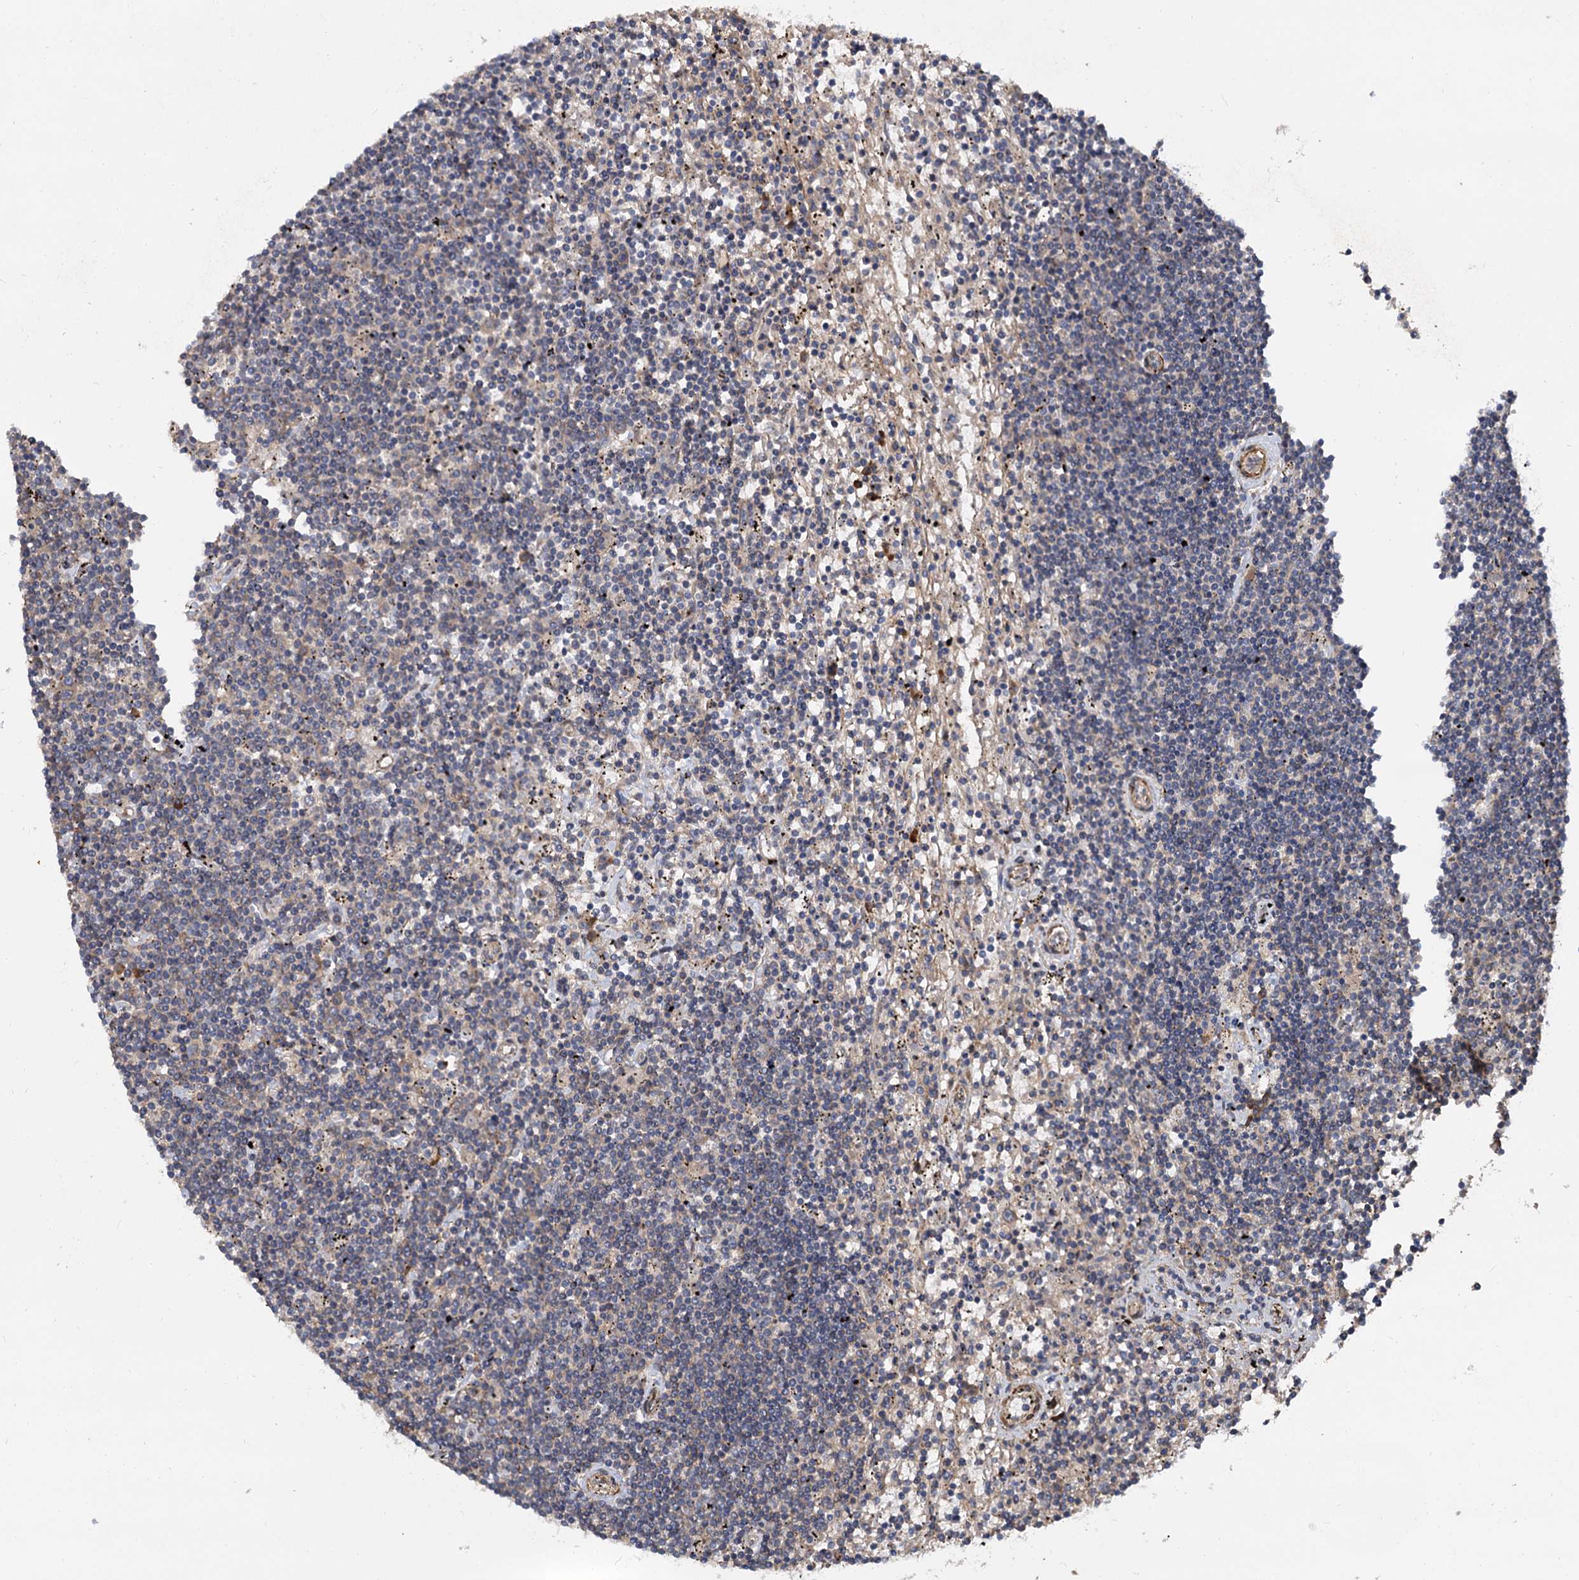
{"staining": {"intensity": "negative", "quantity": "none", "location": "none"}, "tissue": "lymphoma", "cell_type": "Tumor cells", "image_type": "cancer", "snomed": [{"axis": "morphology", "description": "Malignant lymphoma, non-Hodgkin's type, Low grade"}, {"axis": "topography", "description": "Spleen"}], "caption": "Lymphoma was stained to show a protein in brown. There is no significant positivity in tumor cells. (Stains: DAB (3,3'-diaminobenzidine) IHC with hematoxylin counter stain, Microscopy: brightfield microscopy at high magnification).", "gene": "ISM2", "patient": {"sex": "male", "age": 76}}